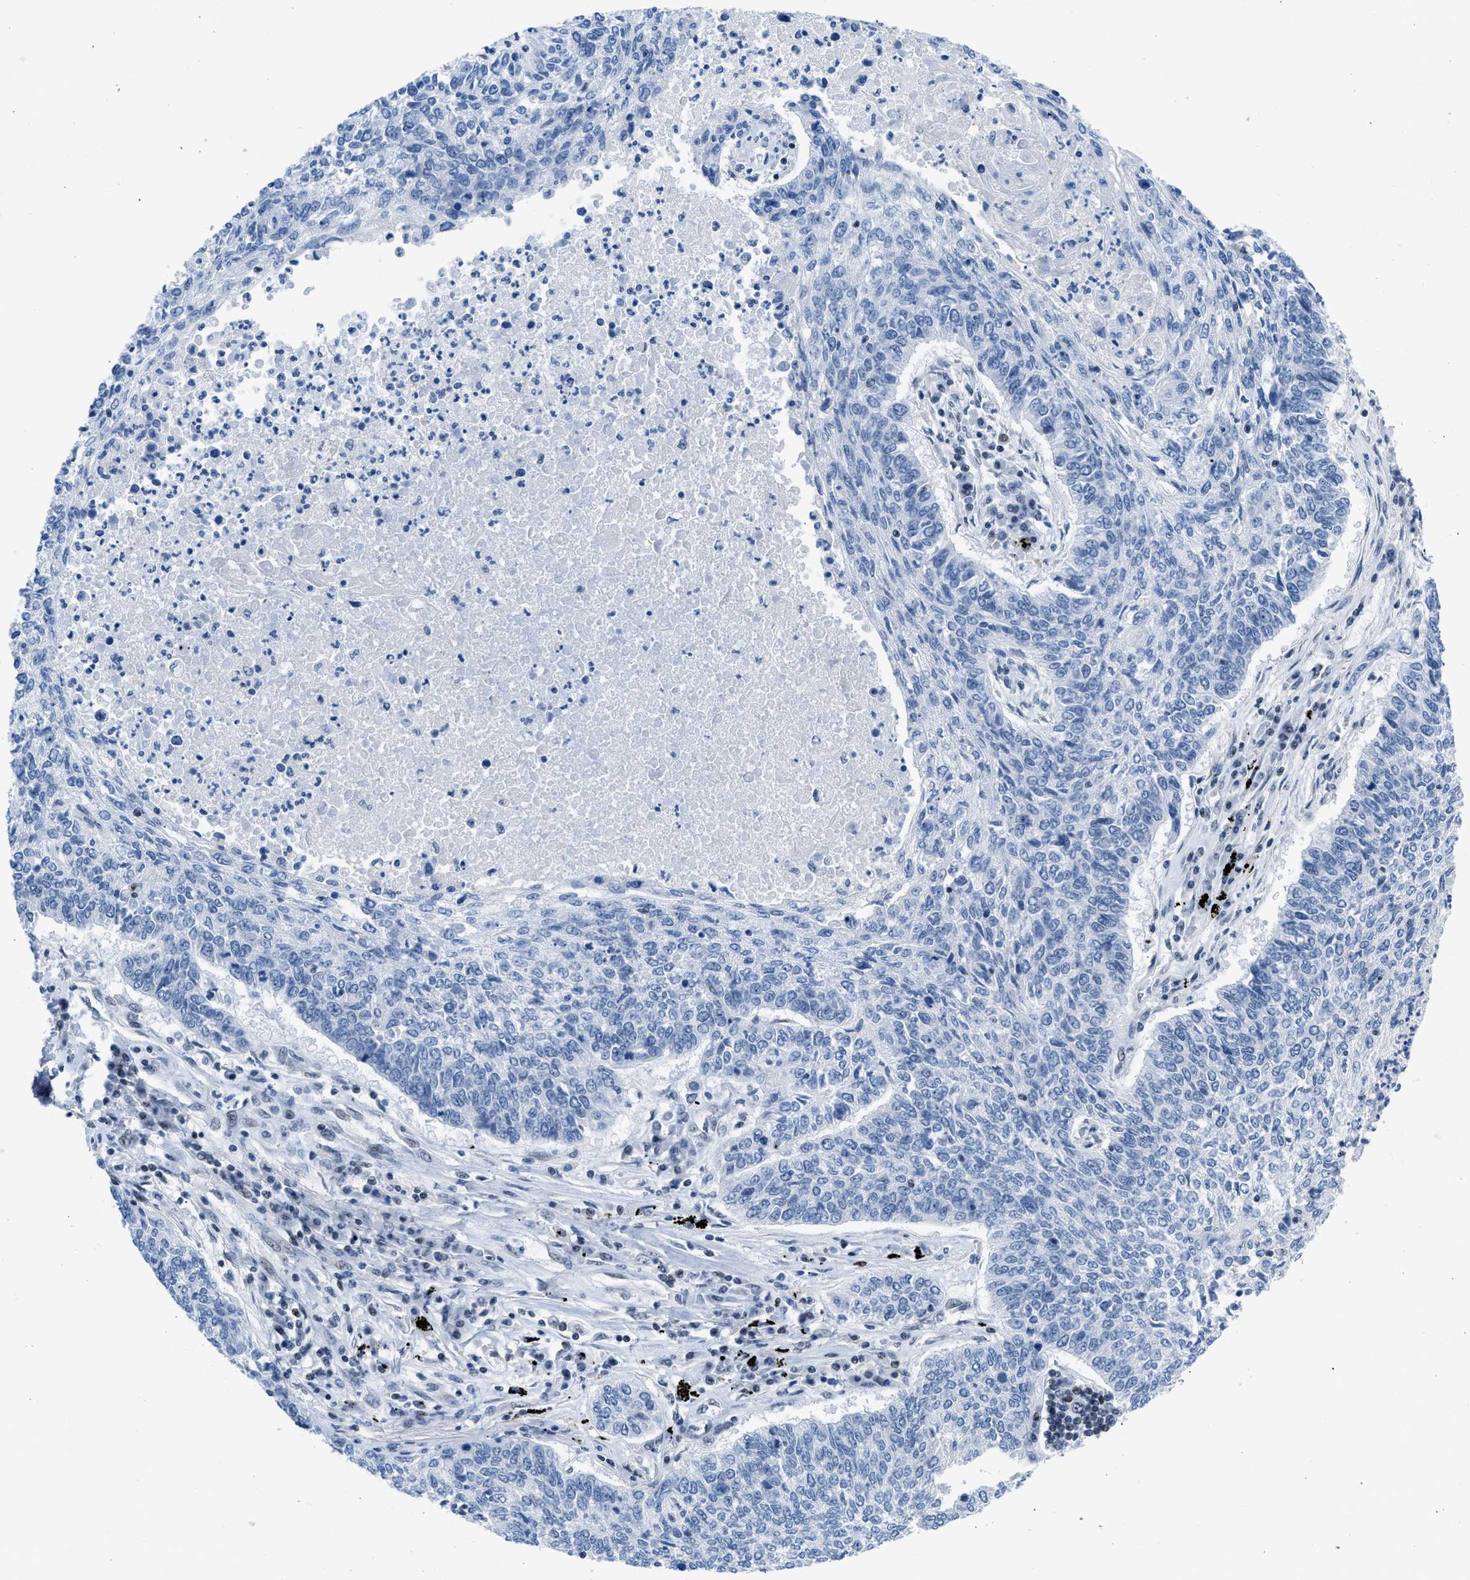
{"staining": {"intensity": "negative", "quantity": "none", "location": "none"}, "tissue": "lung cancer", "cell_type": "Tumor cells", "image_type": "cancer", "snomed": [{"axis": "morphology", "description": "Normal tissue, NOS"}, {"axis": "morphology", "description": "Squamous cell carcinoma, NOS"}, {"axis": "topography", "description": "Cartilage tissue"}, {"axis": "topography", "description": "Bronchus"}, {"axis": "topography", "description": "Lung"}], "caption": "Immunohistochemistry (IHC) image of neoplastic tissue: human lung cancer stained with DAB exhibits no significant protein expression in tumor cells.", "gene": "TERF2IP", "patient": {"sex": "female", "age": 49}}